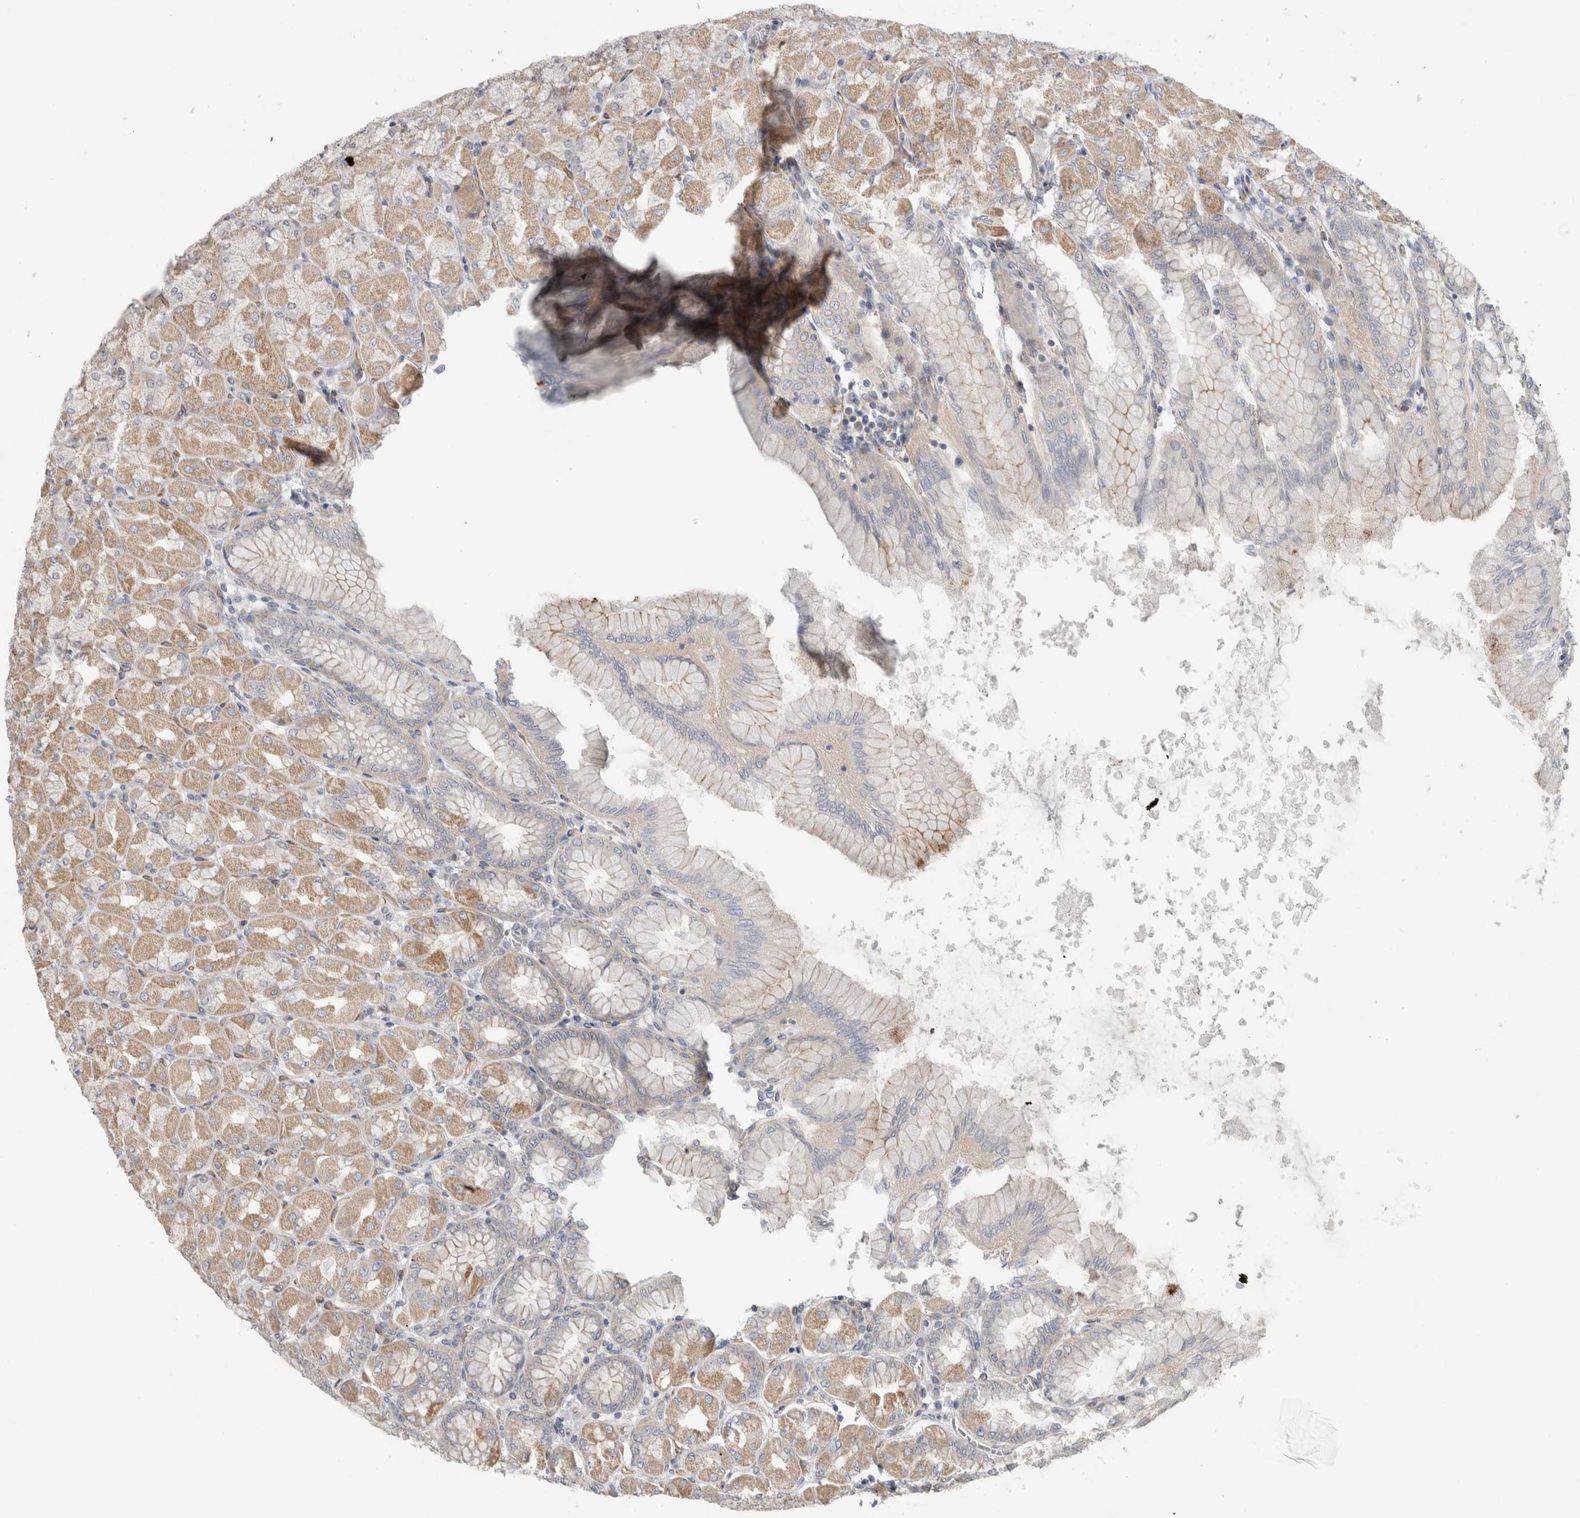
{"staining": {"intensity": "moderate", "quantity": "25%-75%", "location": "cytoplasmic/membranous"}, "tissue": "stomach", "cell_type": "Glandular cells", "image_type": "normal", "snomed": [{"axis": "morphology", "description": "Normal tissue, NOS"}, {"axis": "topography", "description": "Stomach, upper"}], "caption": "Immunohistochemical staining of normal human stomach reveals moderate cytoplasmic/membranous protein expression in about 25%-75% of glandular cells.", "gene": "KPNA5", "patient": {"sex": "female", "age": 56}}